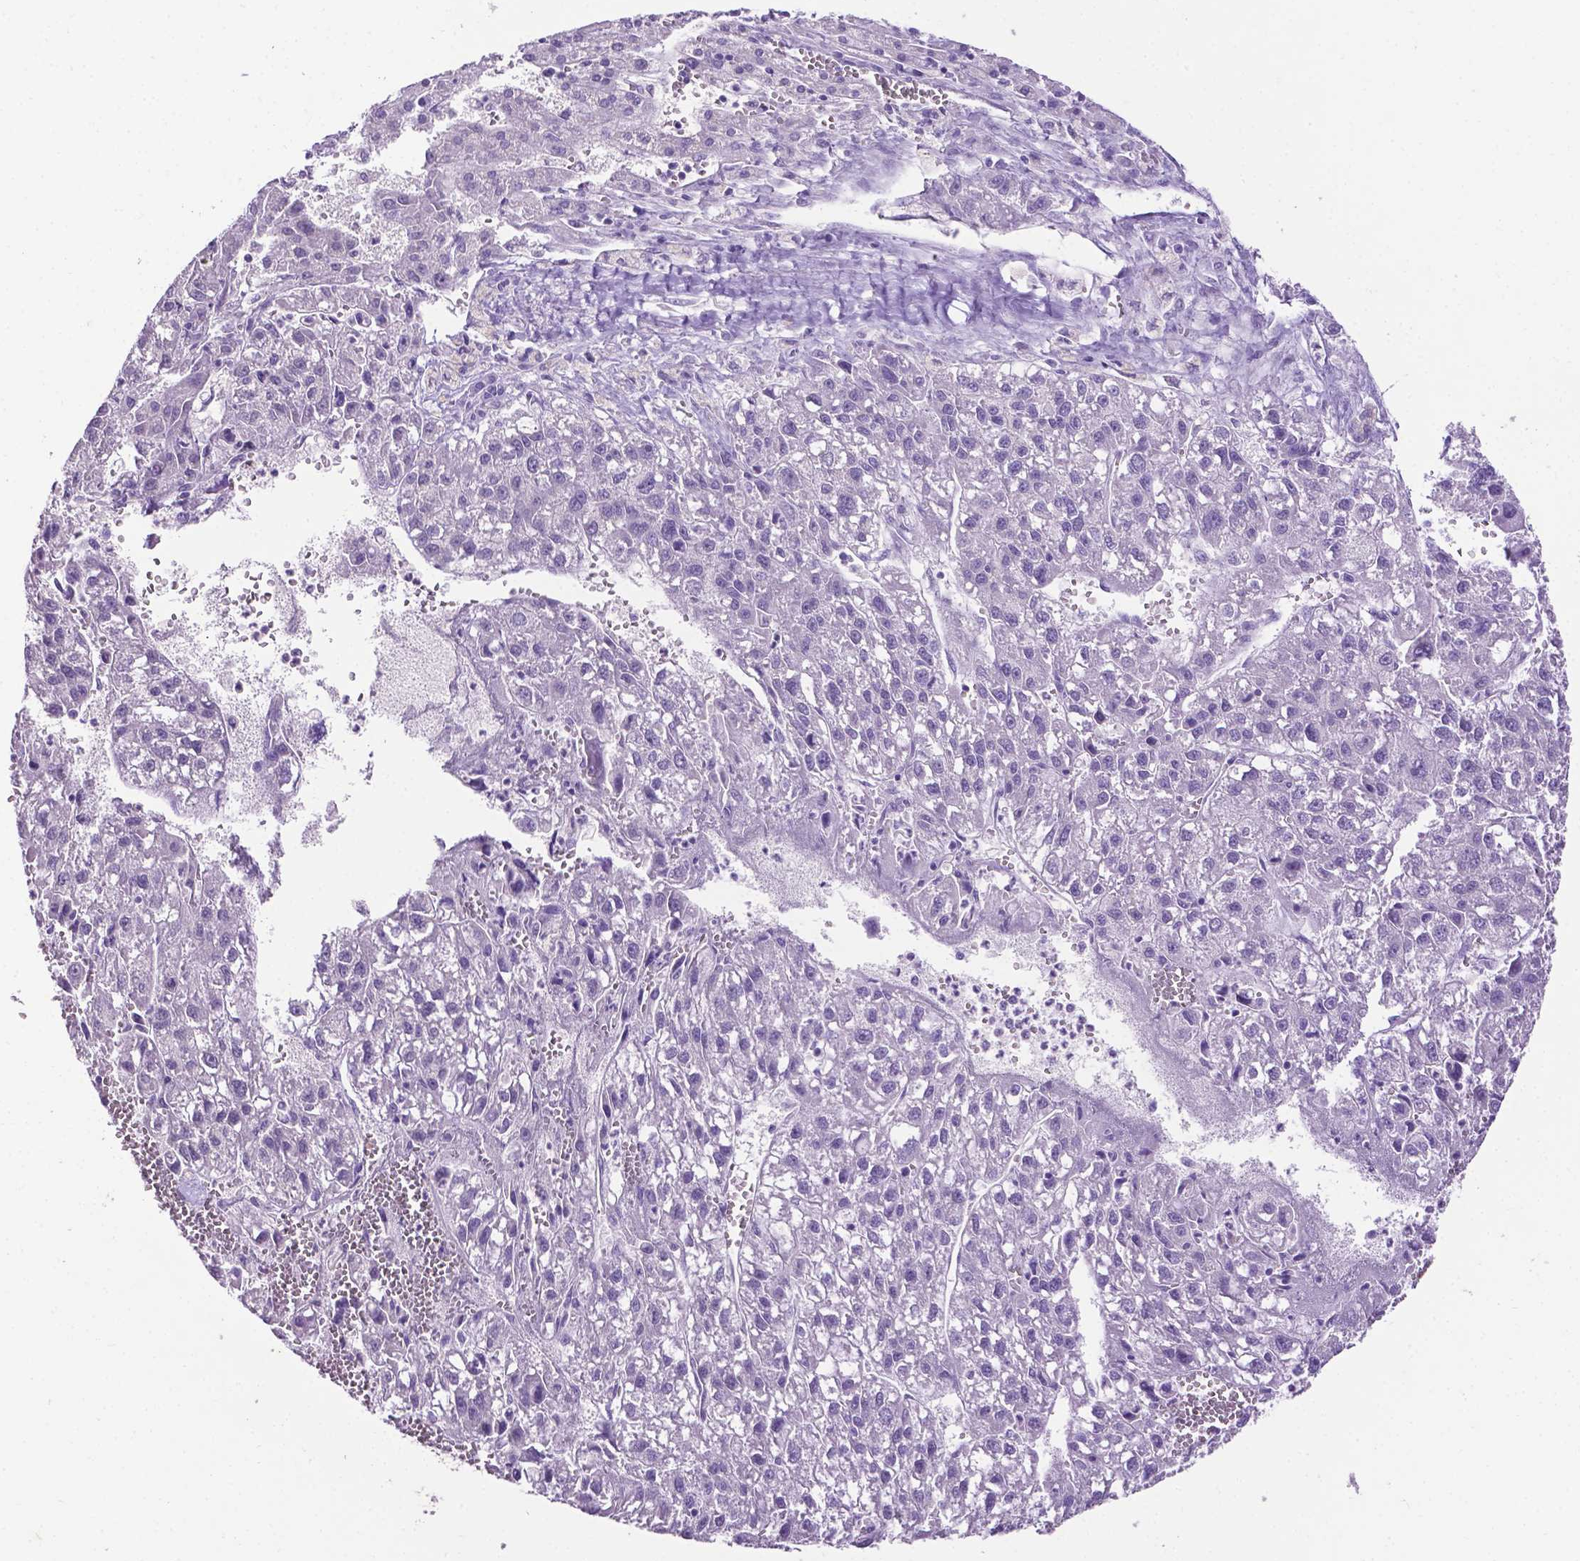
{"staining": {"intensity": "negative", "quantity": "none", "location": "none"}, "tissue": "liver cancer", "cell_type": "Tumor cells", "image_type": "cancer", "snomed": [{"axis": "morphology", "description": "Carcinoma, Hepatocellular, NOS"}, {"axis": "topography", "description": "Liver"}], "caption": "Immunohistochemistry (IHC) of hepatocellular carcinoma (liver) reveals no staining in tumor cells. (Brightfield microscopy of DAB (3,3'-diaminobenzidine) immunohistochemistry (IHC) at high magnification).", "gene": "TACSTD2", "patient": {"sex": "female", "age": 70}}